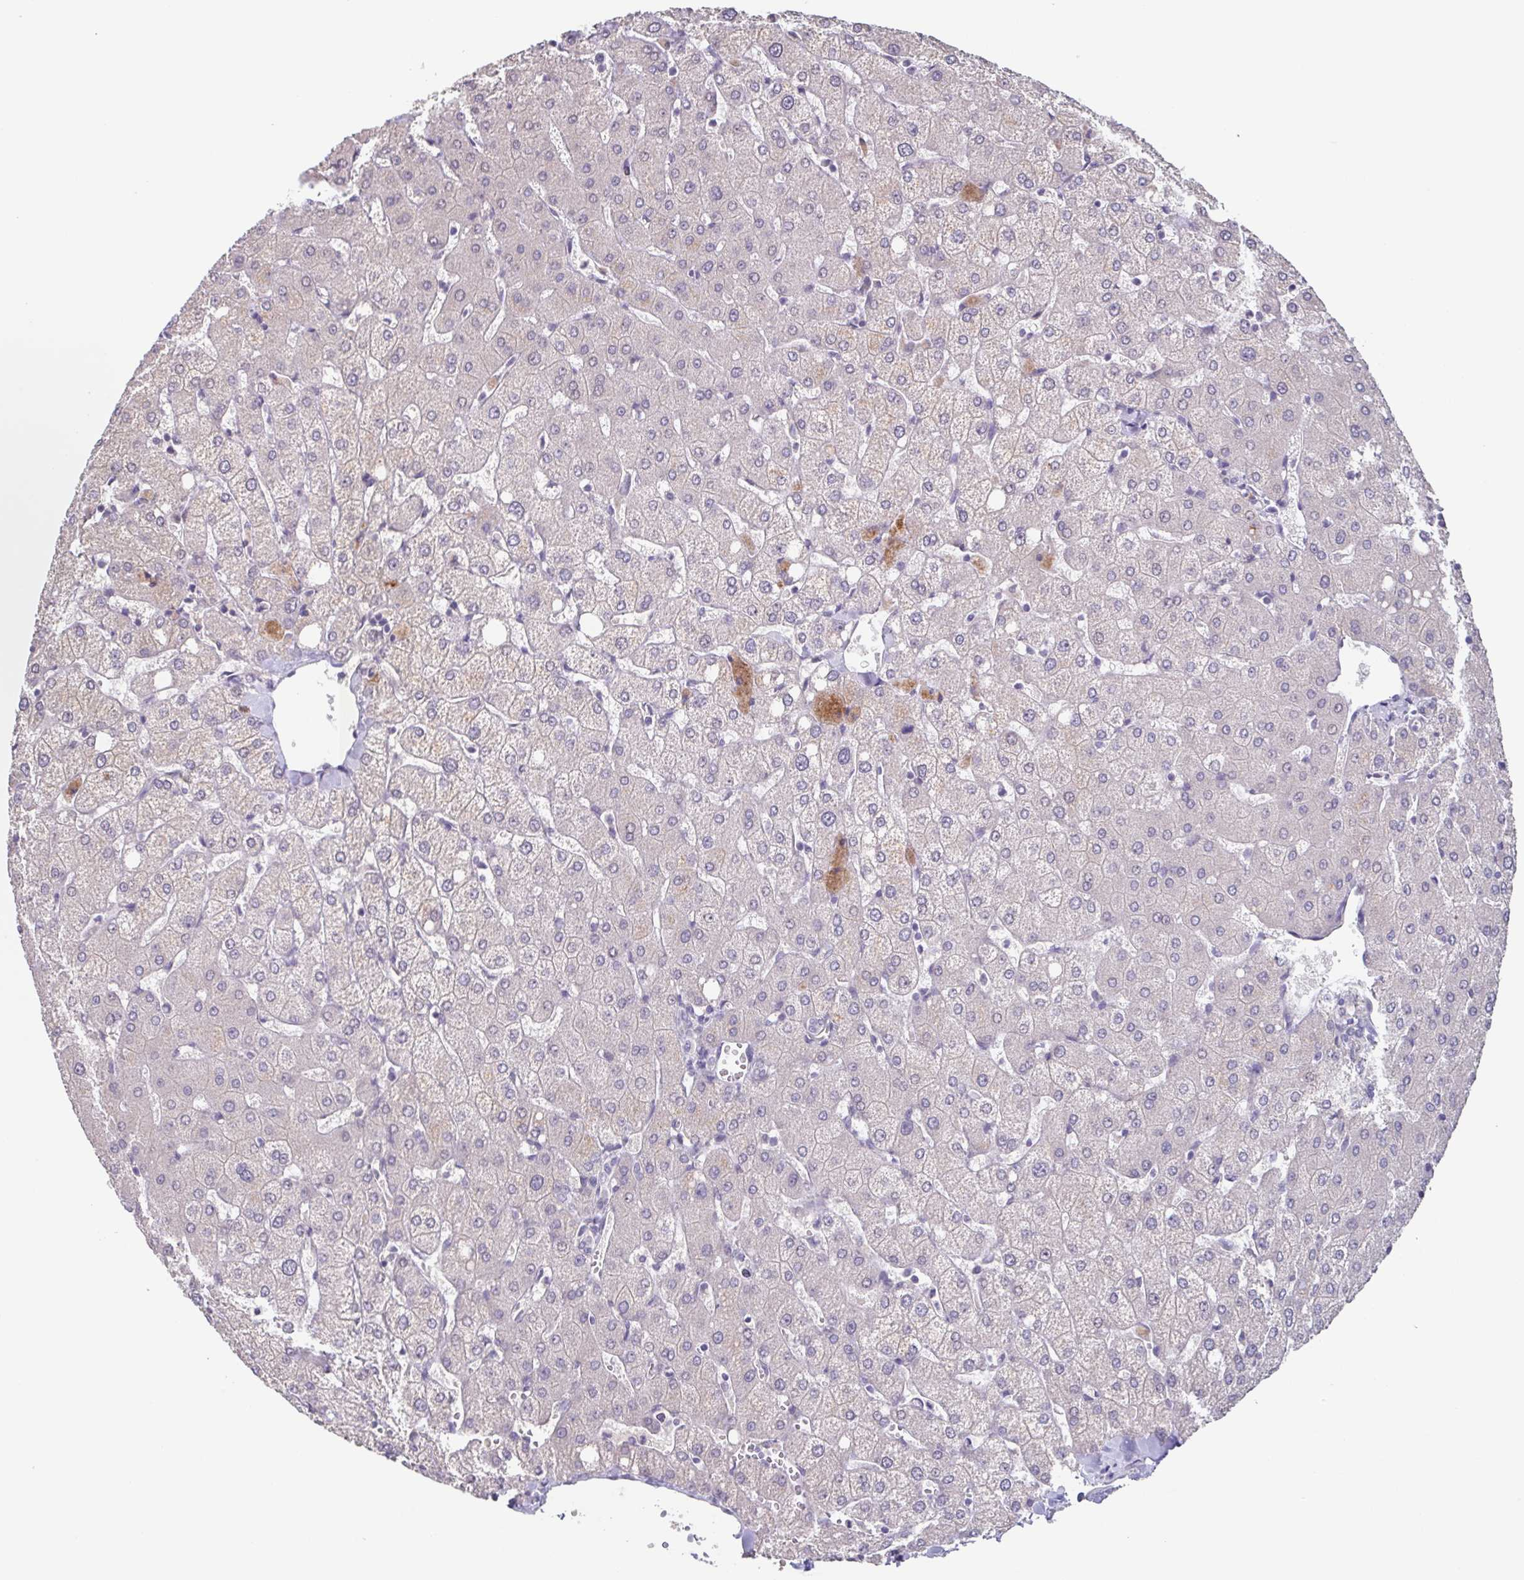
{"staining": {"intensity": "negative", "quantity": "none", "location": "none"}, "tissue": "liver", "cell_type": "Cholangiocytes", "image_type": "normal", "snomed": [{"axis": "morphology", "description": "Normal tissue, NOS"}, {"axis": "topography", "description": "Liver"}], "caption": "Unremarkable liver was stained to show a protein in brown. There is no significant positivity in cholangiocytes.", "gene": "GHRL", "patient": {"sex": "female", "age": 54}}